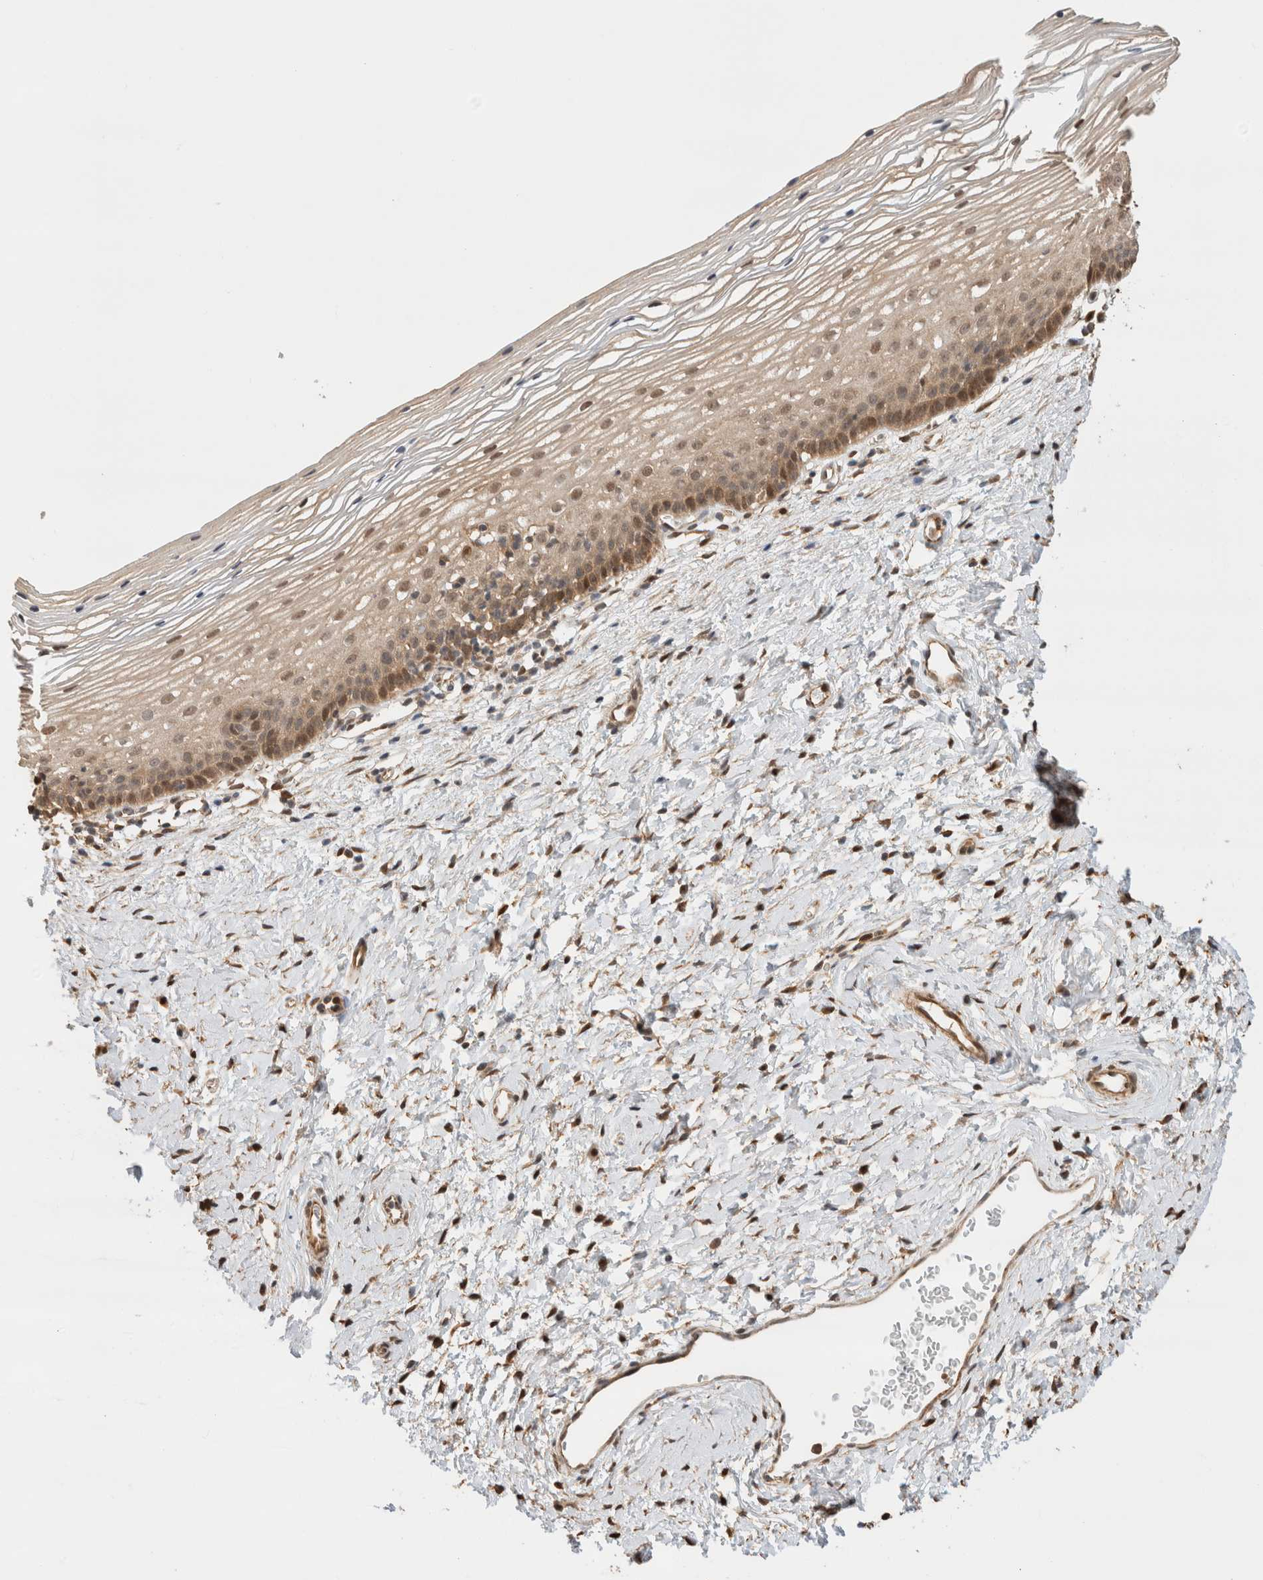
{"staining": {"intensity": "strong", "quantity": ">75%", "location": "nuclear"}, "tissue": "cervix", "cell_type": "Glandular cells", "image_type": "normal", "snomed": [{"axis": "morphology", "description": "Normal tissue, NOS"}, {"axis": "topography", "description": "Cervix"}], "caption": "Protein staining of normal cervix demonstrates strong nuclear positivity in approximately >75% of glandular cells.", "gene": "OTUD6B", "patient": {"sex": "female", "age": 72}}